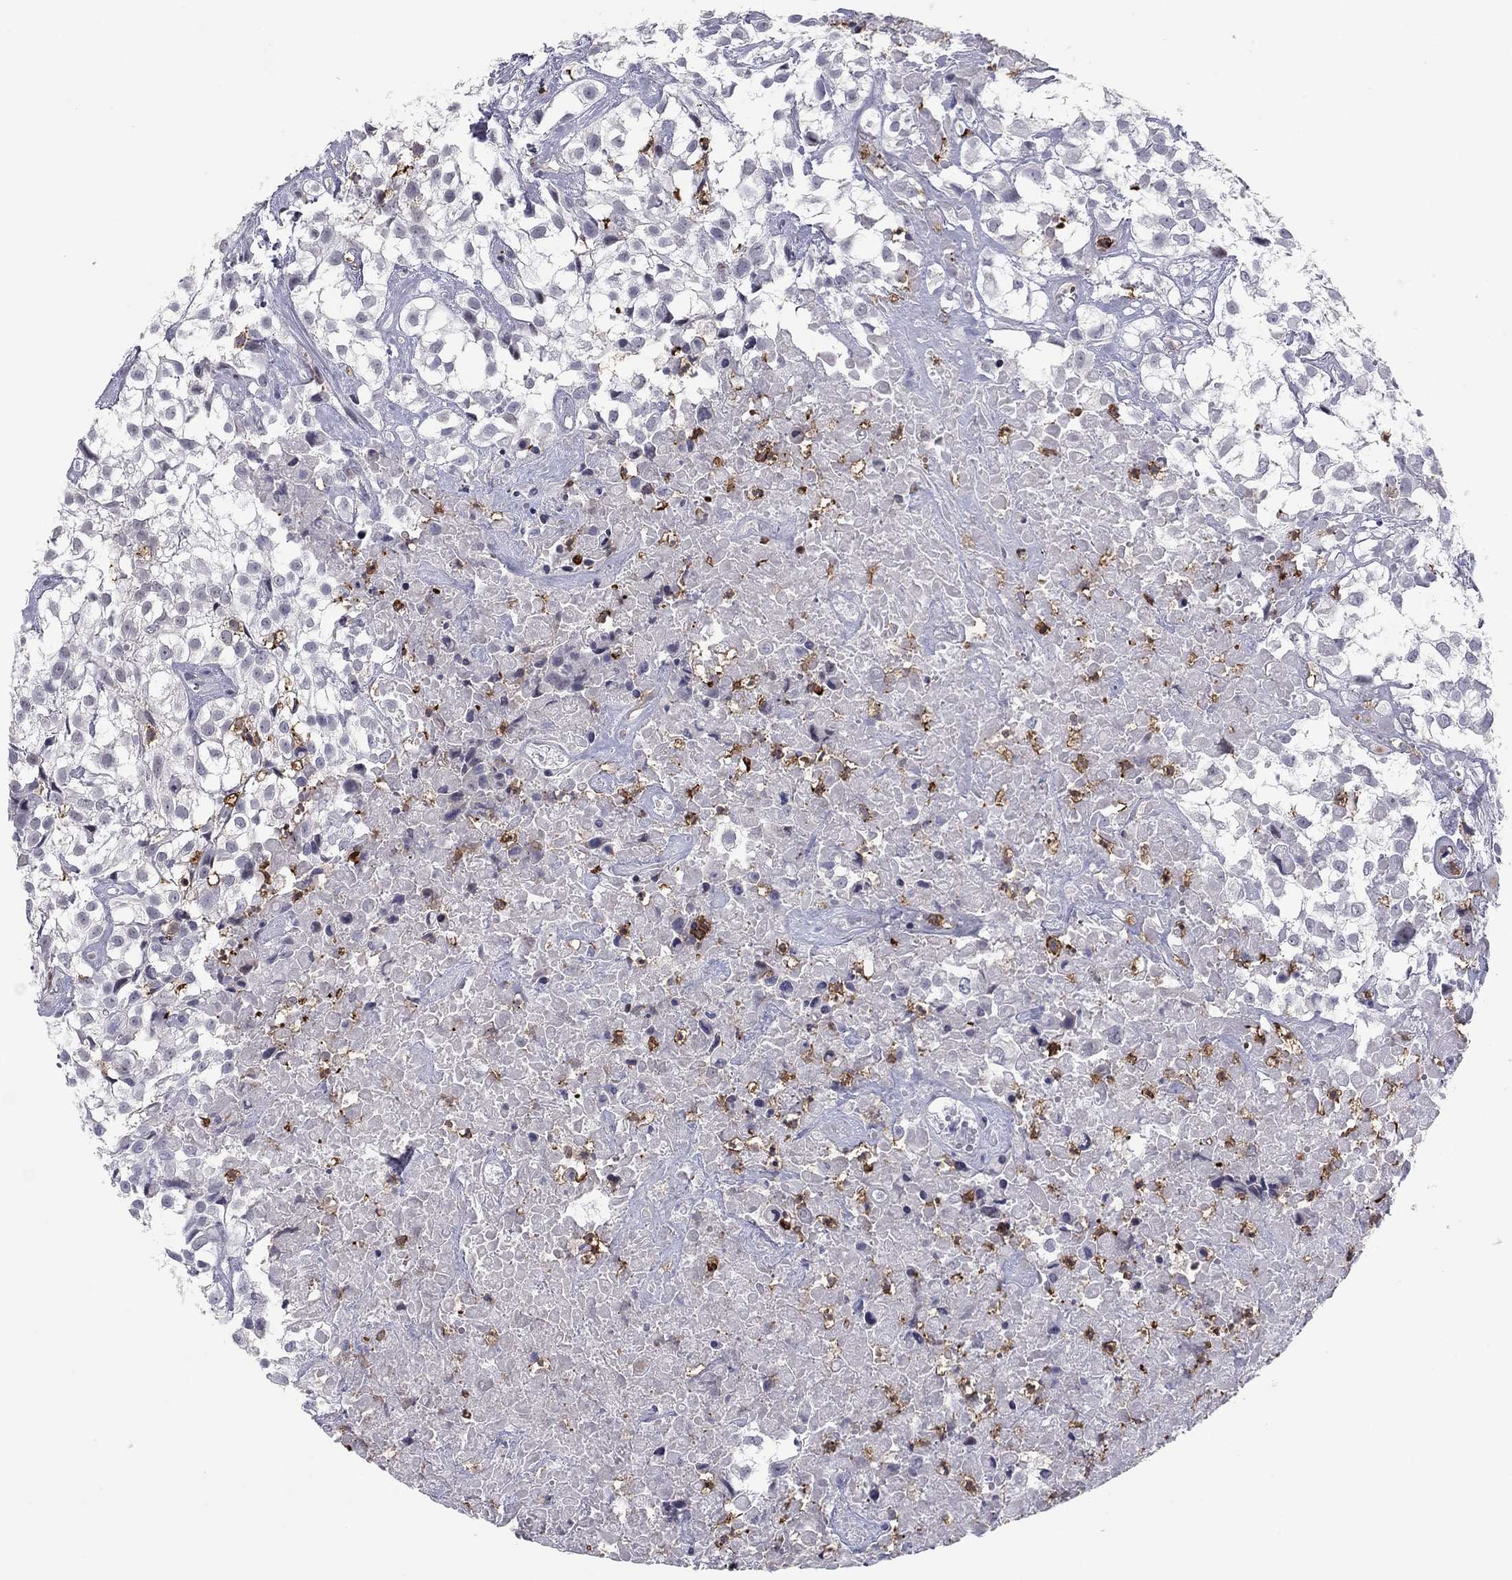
{"staining": {"intensity": "negative", "quantity": "none", "location": "none"}, "tissue": "urothelial cancer", "cell_type": "Tumor cells", "image_type": "cancer", "snomed": [{"axis": "morphology", "description": "Urothelial carcinoma, High grade"}, {"axis": "topography", "description": "Urinary bladder"}], "caption": "DAB (3,3'-diaminobenzidine) immunohistochemical staining of urothelial cancer displays no significant staining in tumor cells.", "gene": "ARHGAP27", "patient": {"sex": "male", "age": 56}}